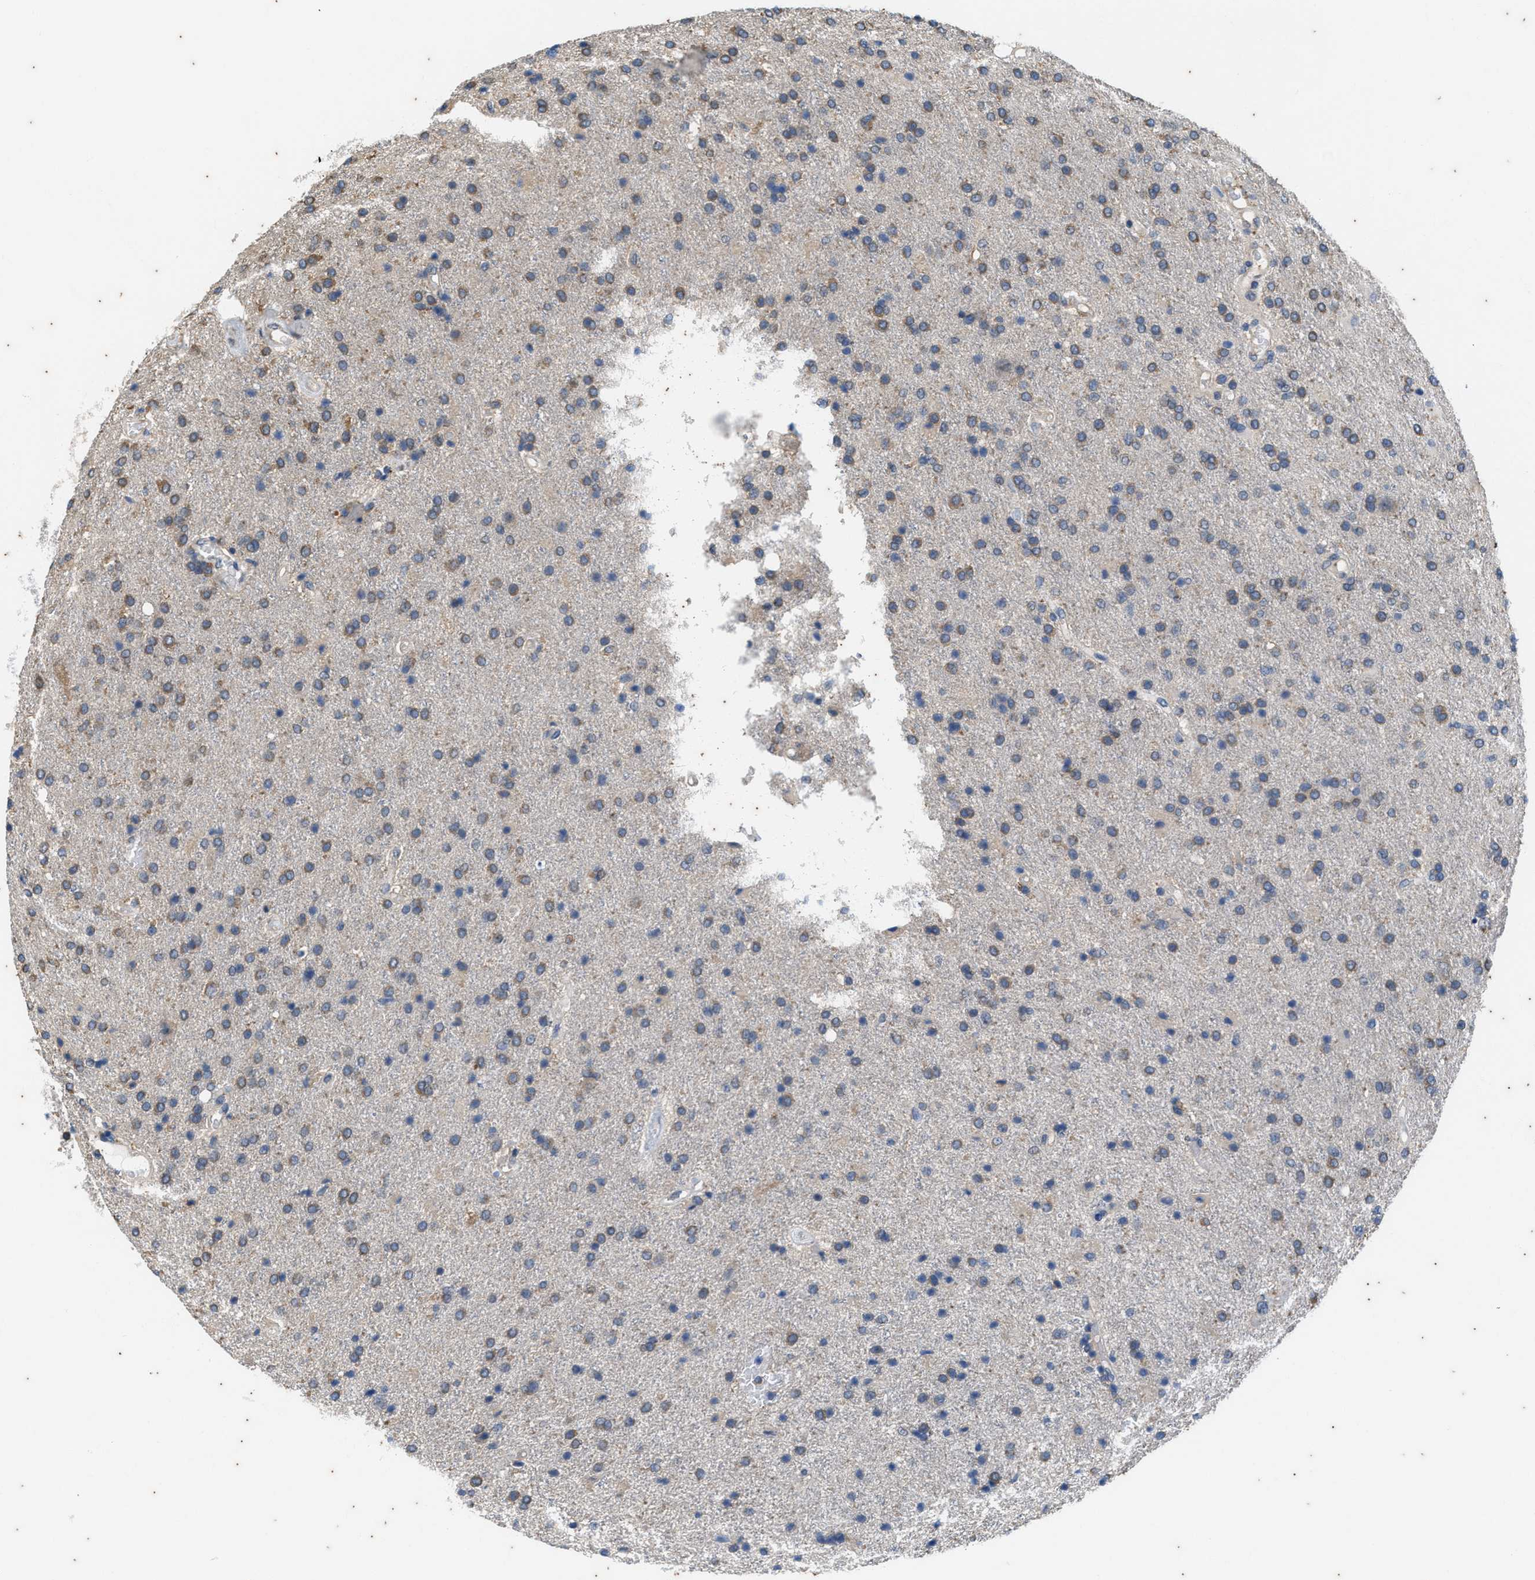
{"staining": {"intensity": "weak", "quantity": ">75%", "location": "cytoplasmic/membranous"}, "tissue": "glioma", "cell_type": "Tumor cells", "image_type": "cancer", "snomed": [{"axis": "morphology", "description": "Glioma, malignant, High grade"}, {"axis": "topography", "description": "Brain"}], "caption": "This image exhibits glioma stained with immunohistochemistry (IHC) to label a protein in brown. The cytoplasmic/membranous of tumor cells show weak positivity for the protein. Nuclei are counter-stained blue.", "gene": "COX19", "patient": {"sex": "male", "age": 72}}